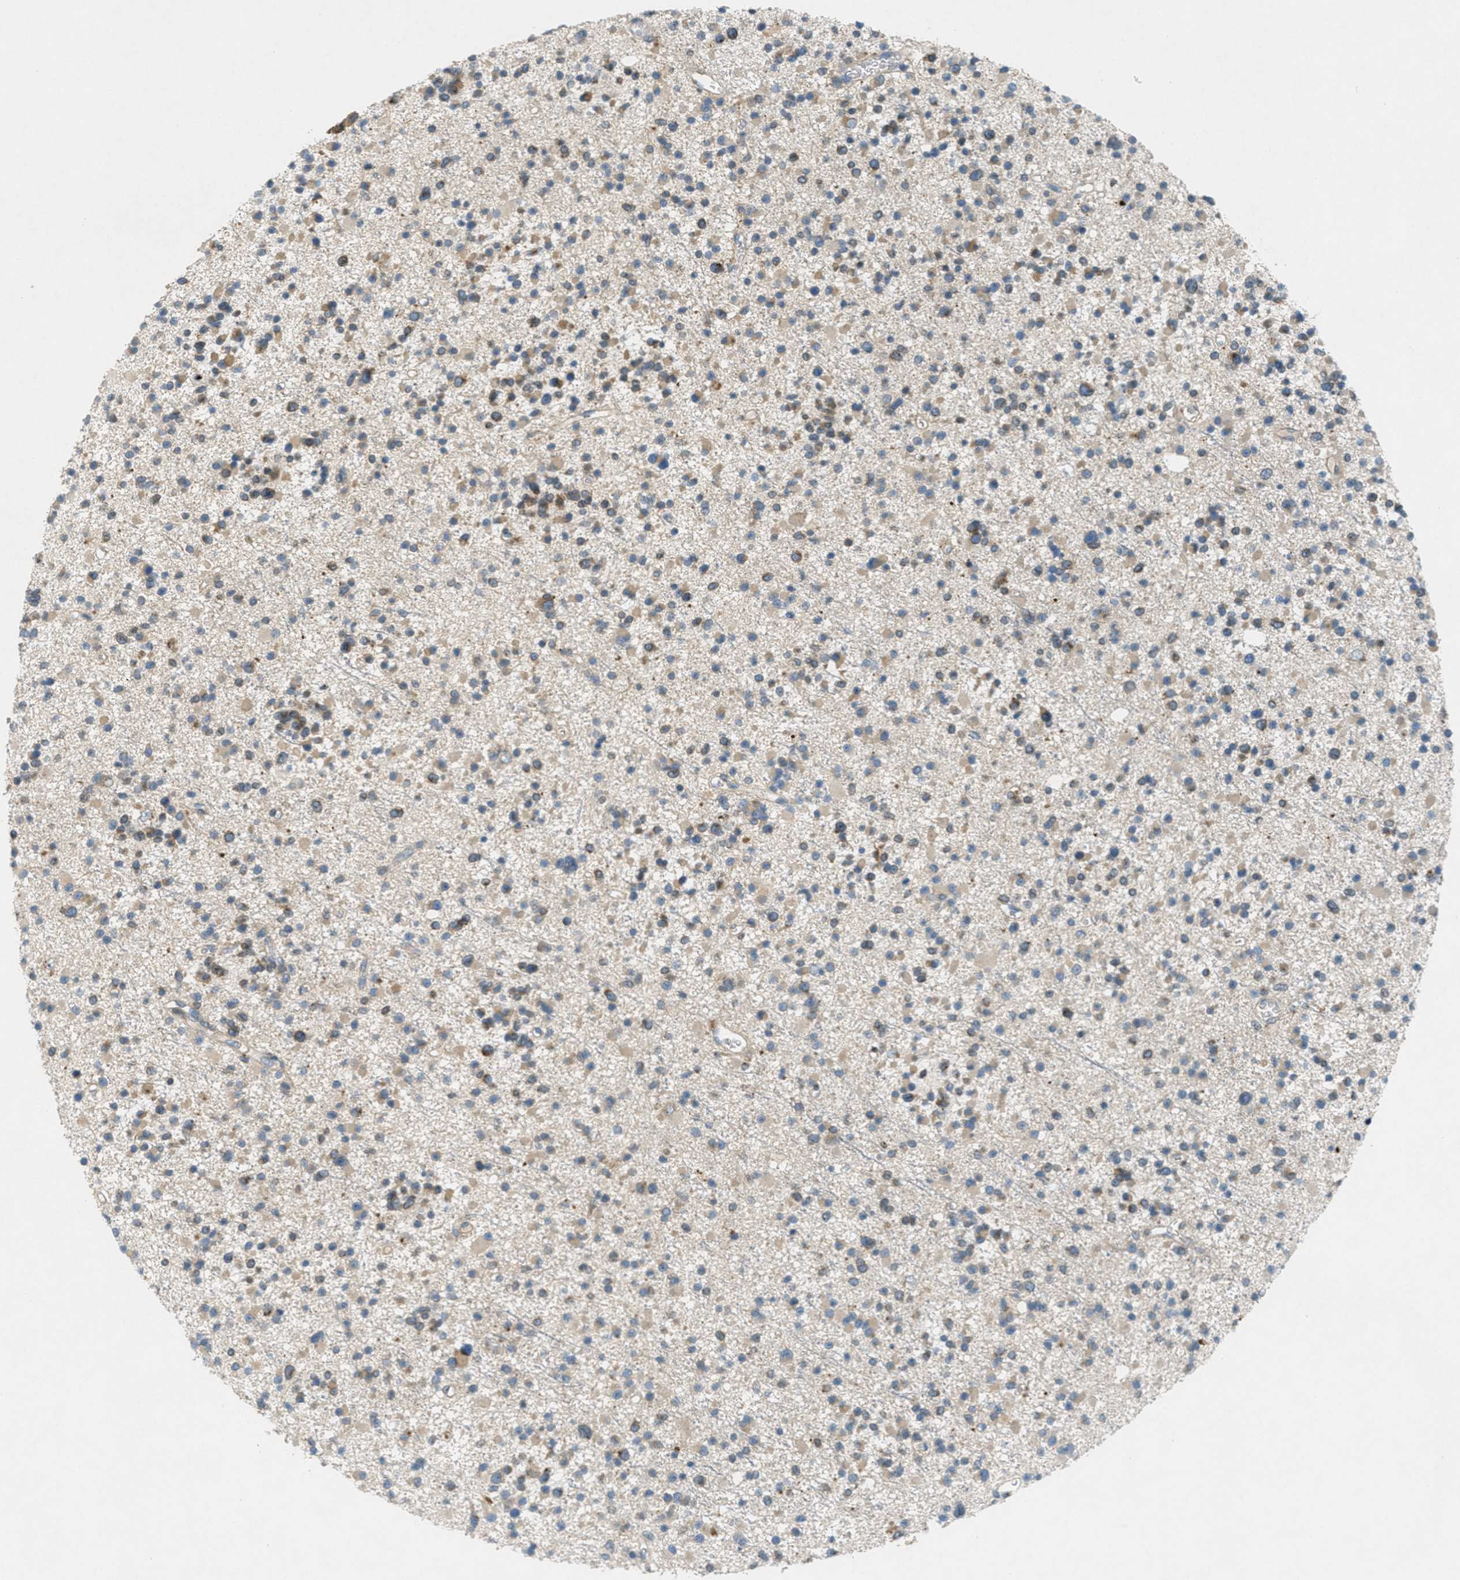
{"staining": {"intensity": "moderate", "quantity": ">75%", "location": "cytoplasmic/membranous"}, "tissue": "glioma", "cell_type": "Tumor cells", "image_type": "cancer", "snomed": [{"axis": "morphology", "description": "Glioma, malignant, Low grade"}, {"axis": "topography", "description": "Brain"}], "caption": "A brown stain shows moderate cytoplasmic/membranous staining of a protein in human glioma tumor cells. The protein of interest is shown in brown color, while the nuclei are stained blue.", "gene": "SIGMAR1", "patient": {"sex": "female", "age": 22}}